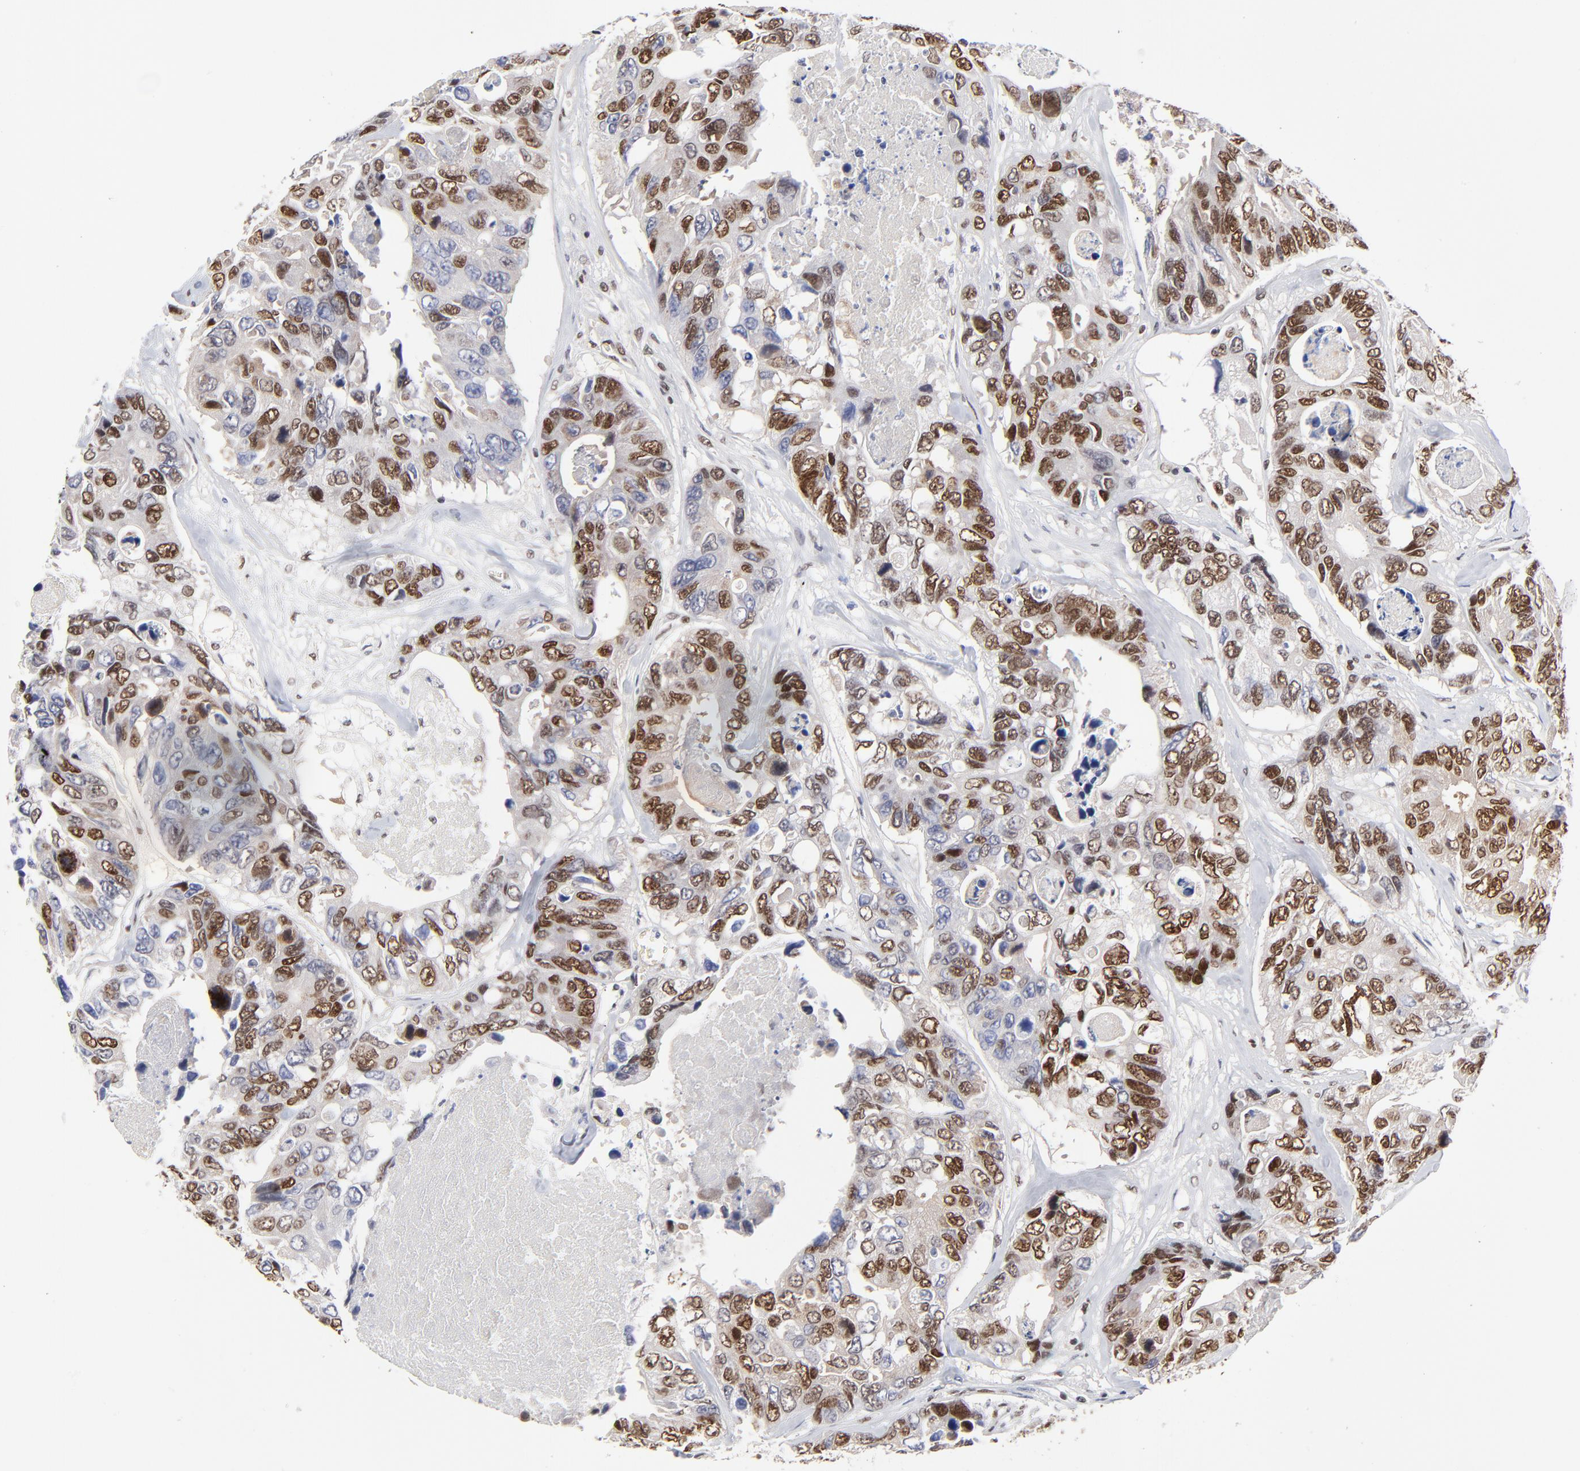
{"staining": {"intensity": "strong", "quantity": "25%-75%", "location": "nuclear"}, "tissue": "colorectal cancer", "cell_type": "Tumor cells", "image_type": "cancer", "snomed": [{"axis": "morphology", "description": "Adenocarcinoma, NOS"}, {"axis": "topography", "description": "Colon"}], "caption": "Immunohistochemical staining of human colorectal cancer (adenocarcinoma) displays high levels of strong nuclear protein positivity in about 25%-75% of tumor cells.", "gene": "ZMYM3", "patient": {"sex": "female", "age": 86}}